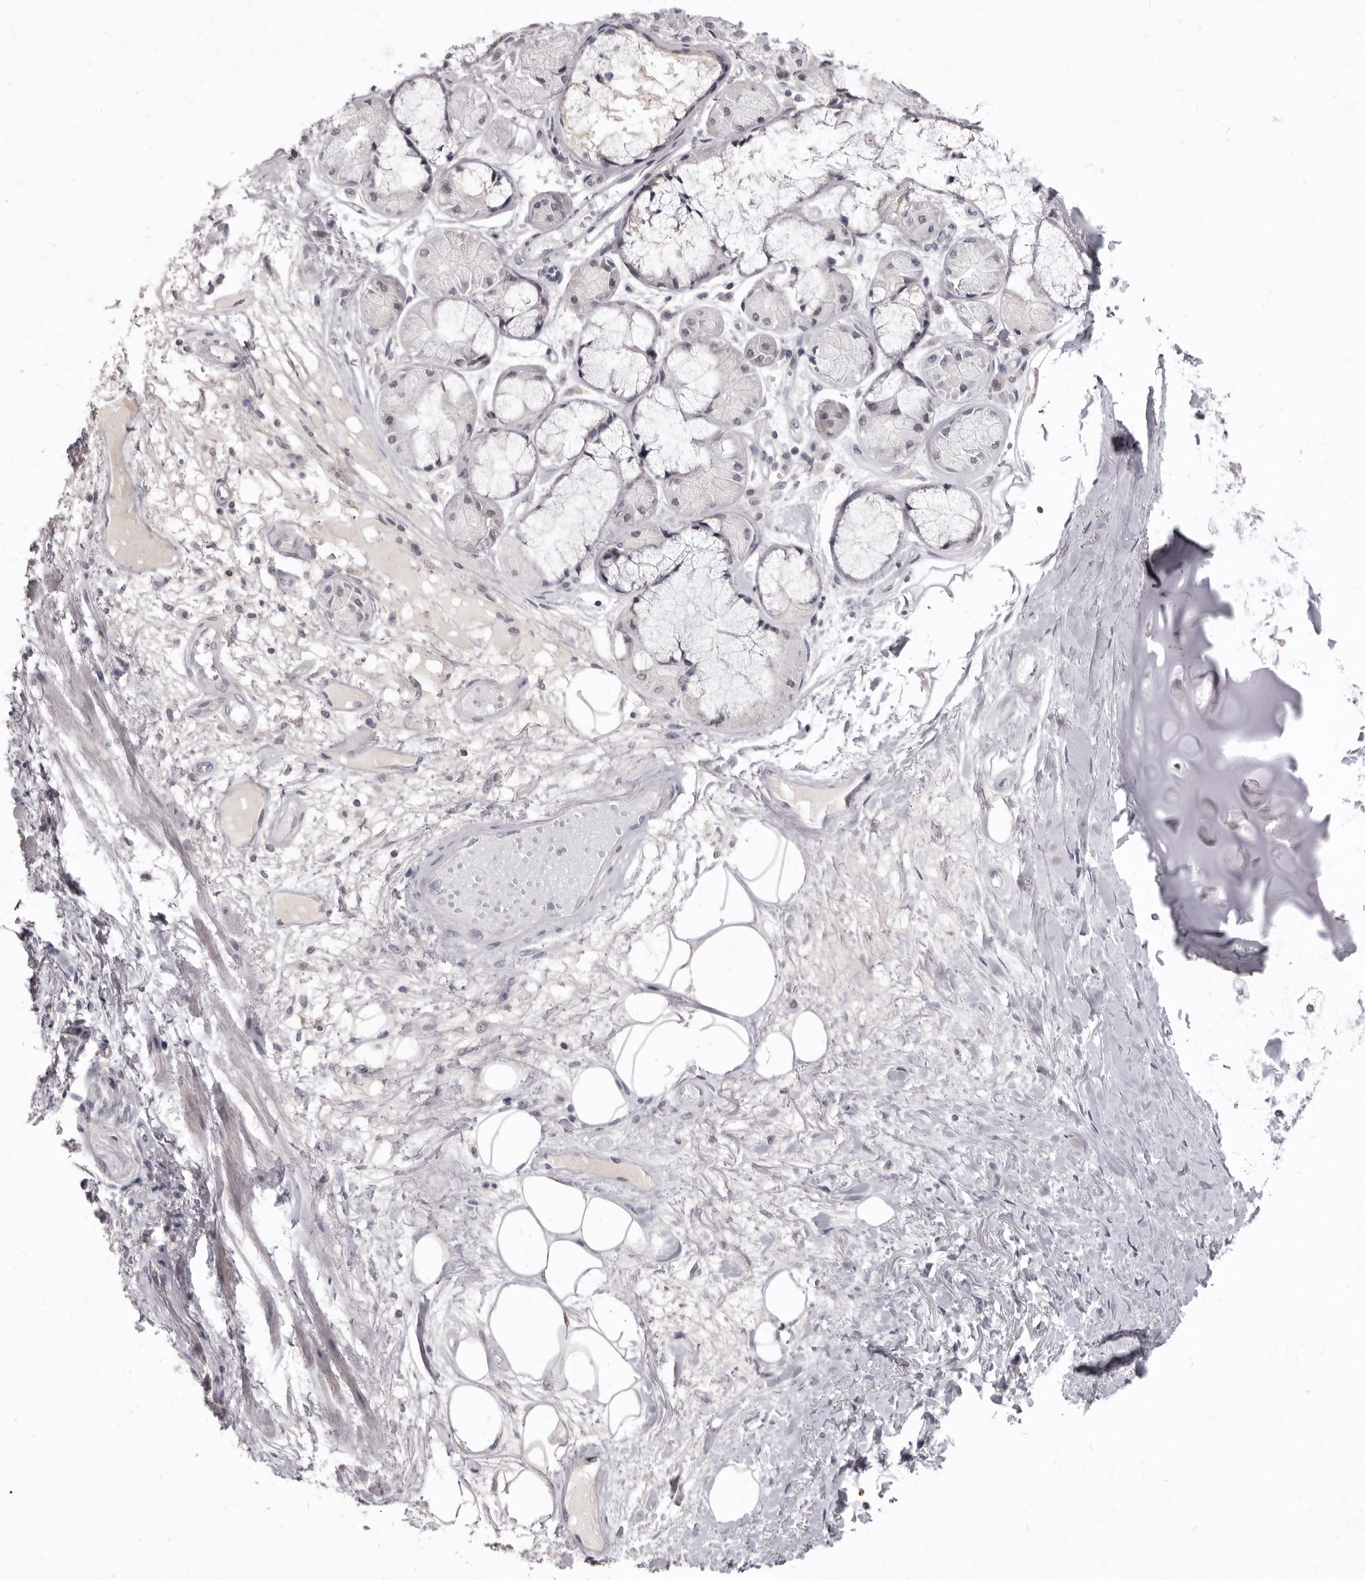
{"staining": {"intensity": "negative", "quantity": "none", "location": "none"}, "tissue": "adipose tissue", "cell_type": "Adipocytes", "image_type": "normal", "snomed": [{"axis": "morphology", "description": "Normal tissue, NOS"}, {"axis": "topography", "description": "Bronchus"}], "caption": "This is an IHC histopathology image of unremarkable adipose tissue. There is no positivity in adipocytes.", "gene": "SULT1E1", "patient": {"sex": "male", "age": 66}}